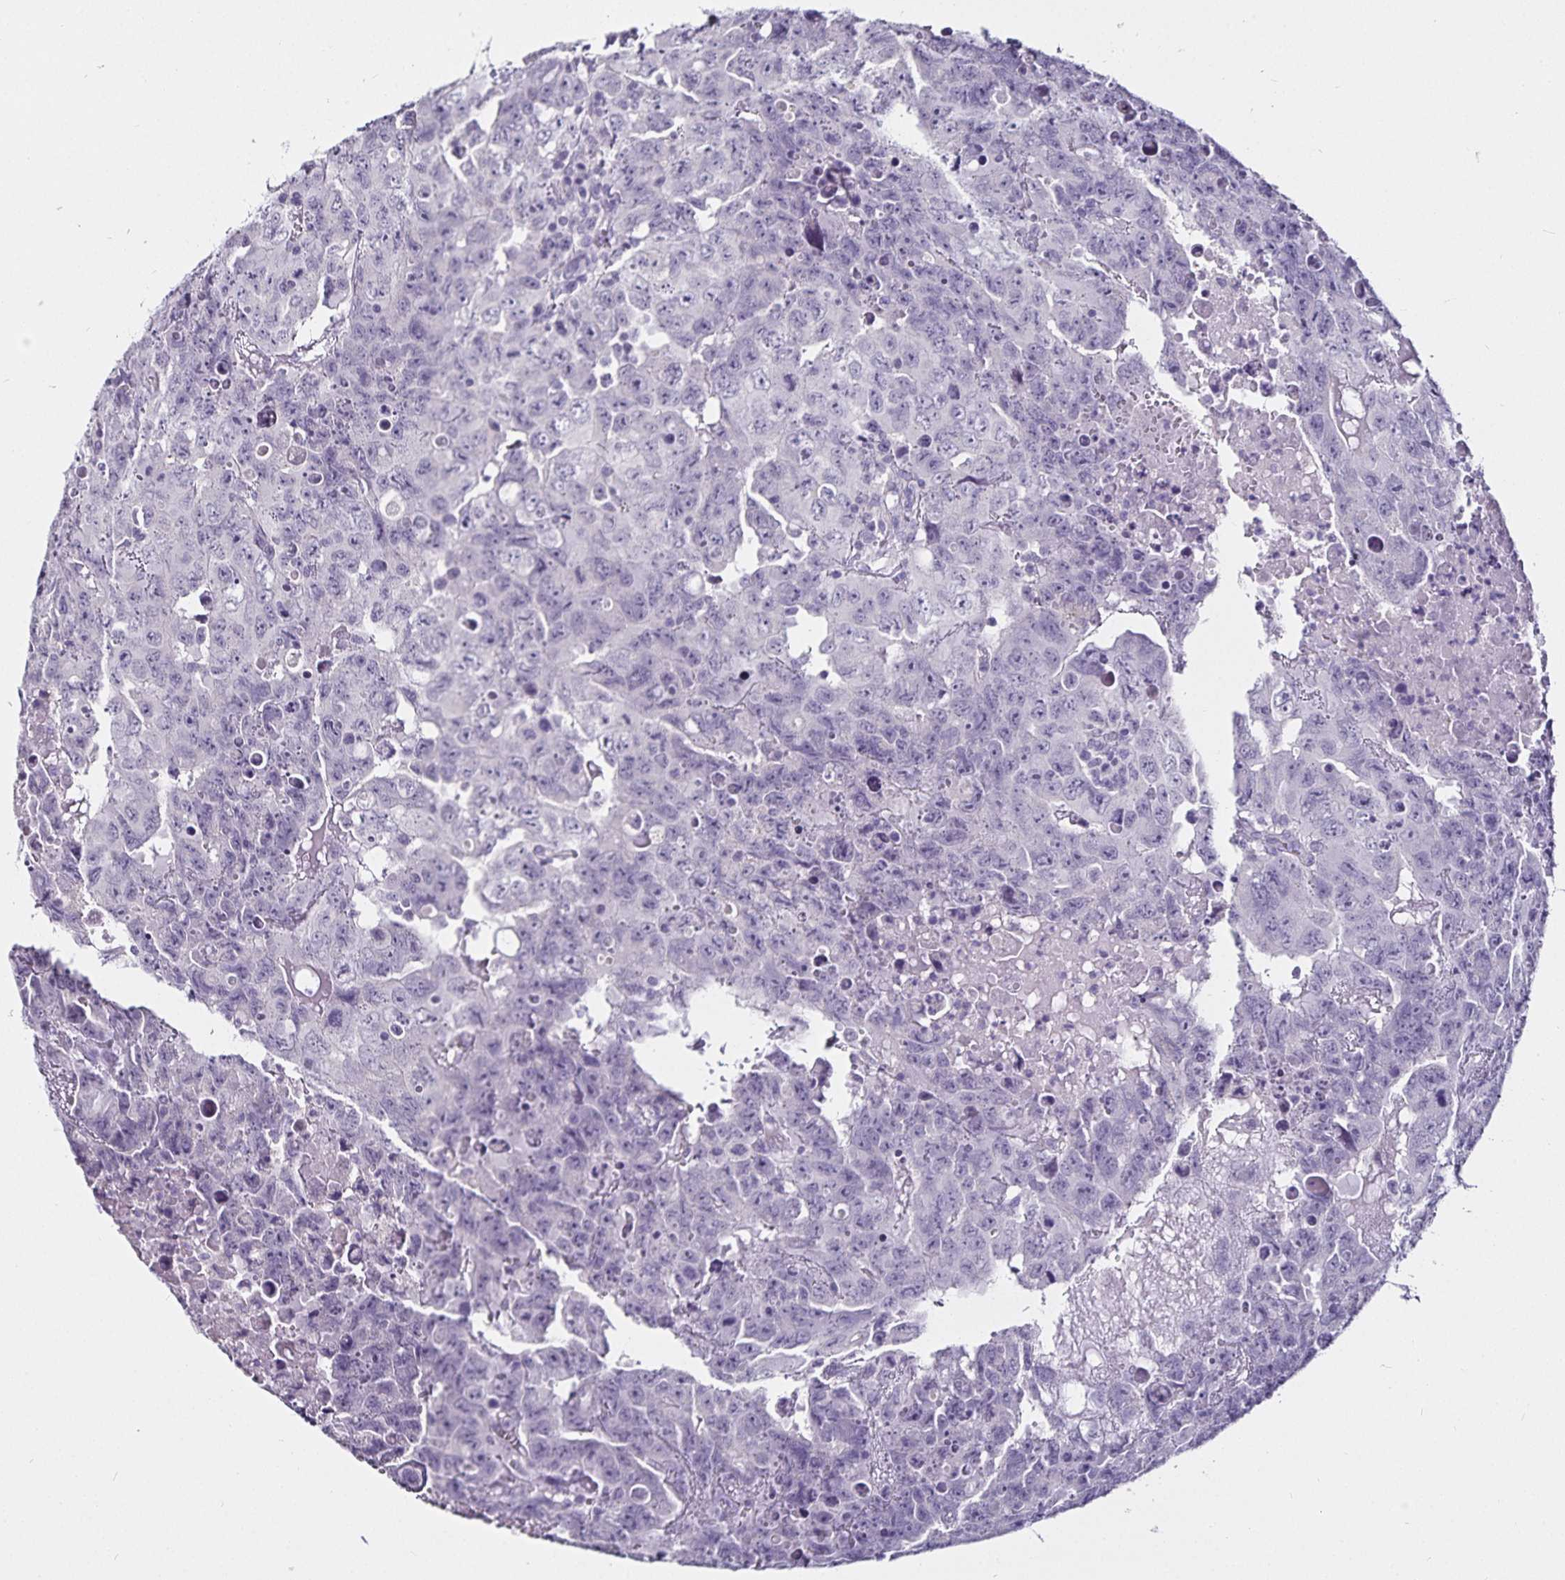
{"staining": {"intensity": "negative", "quantity": "none", "location": "none"}, "tissue": "testis cancer", "cell_type": "Tumor cells", "image_type": "cancer", "snomed": [{"axis": "morphology", "description": "Carcinoma, Embryonal, NOS"}, {"axis": "topography", "description": "Testis"}], "caption": "The immunohistochemistry photomicrograph has no significant expression in tumor cells of testis cancer tissue. (DAB (3,3'-diaminobenzidine) immunohistochemistry, high magnification).", "gene": "CA12", "patient": {"sex": "male", "age": 24}}